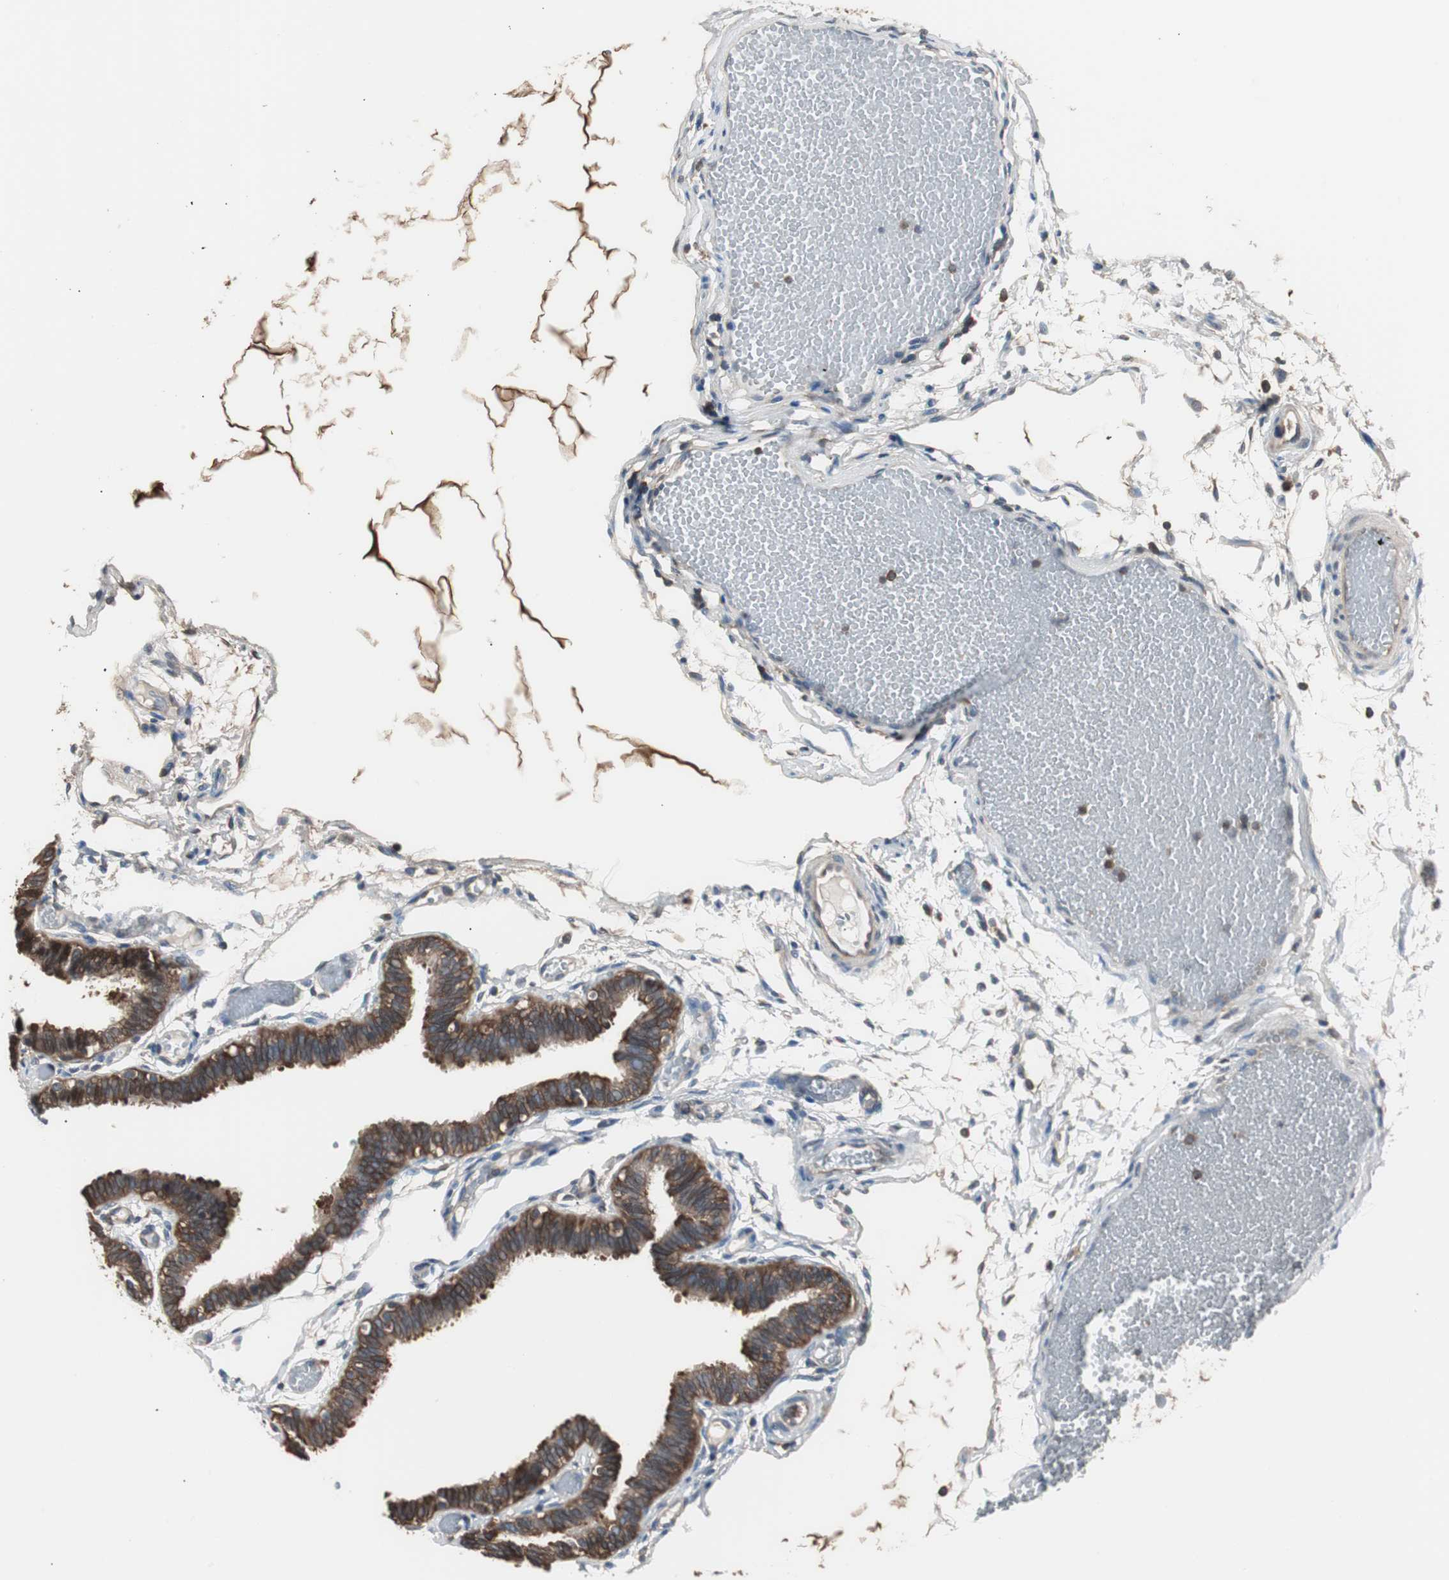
{"staining": {"intensity": "strong", "quantity": ">75%", "location": "cytoplasmic/membranous"}, "tissue": "fallopian tube", "cell_type": "Glandular cells", "image_type": "normal", "snomed": [{"axis": "morphology", "description": "Normal tissue, NOS"}, {"axis": "topography", "description": "Fallopian tube"}], "caption": "This image reveals unremarkable fallopian tube stained with immunohistochemistry (IHC) to label a protein in brown. The cytoplasmic/membranous of glandular cells show strong positivity for the protein. Nuclei are counter-stained blue.", "gene": "CAPNS1", "patient": {"sex": "female", "age": 29}}